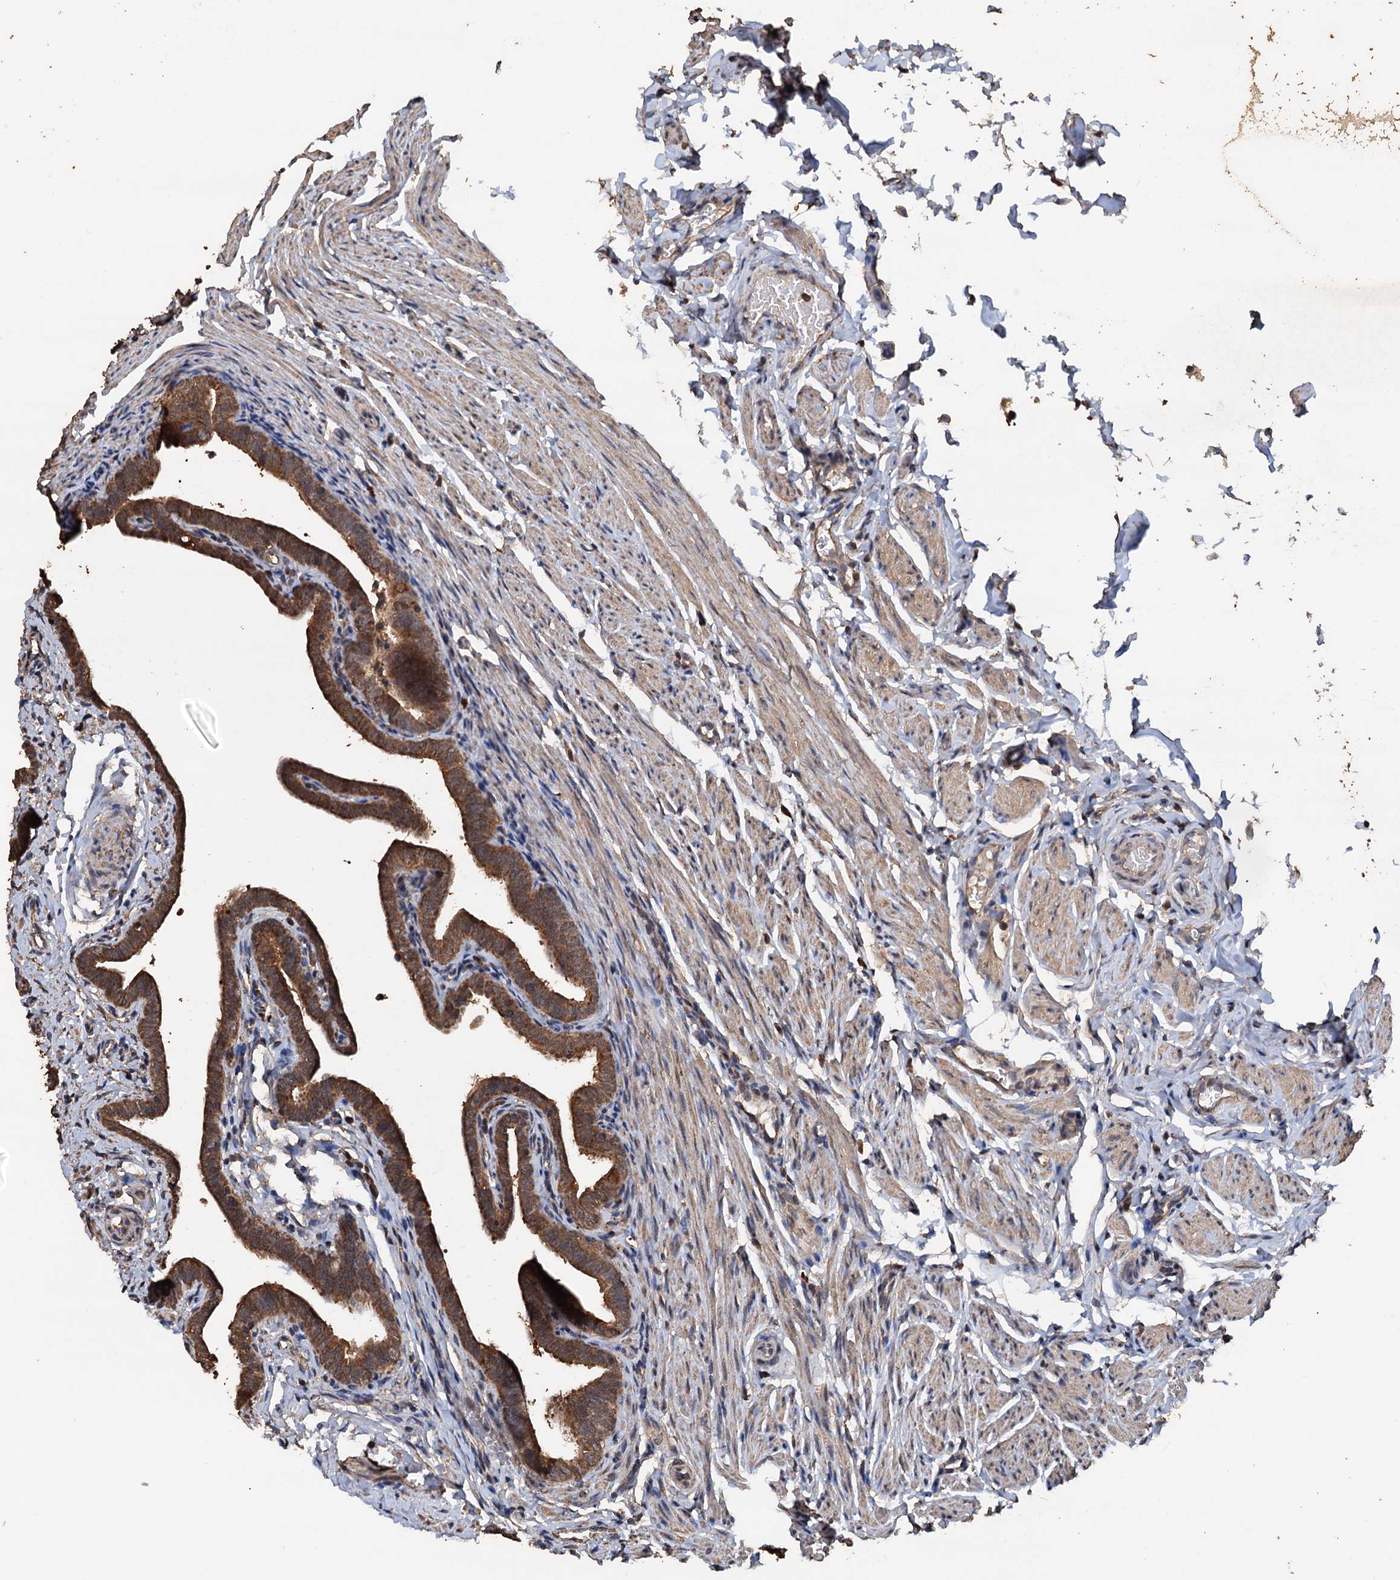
{"staining": {"intensity": "strong", "quantity": ">75%", "location": "cytoplasmic/membranous"}, "tissue": "fallopian tube", "cell_type": "Glandular cells", "image_type": "normal", "snomed": [{"axis": "morphology", "description": "Normal tissue, NOS"}, {"axis": "topography", "description": "Fallopian tube"}], "caption": "Protein staining of benign fallopian tube reveals strong cytoplasmic/membranous staining in about >75% of glandular cells.", "gene": "PSMD9", "patient": {"sex": "female", "age": 36}}